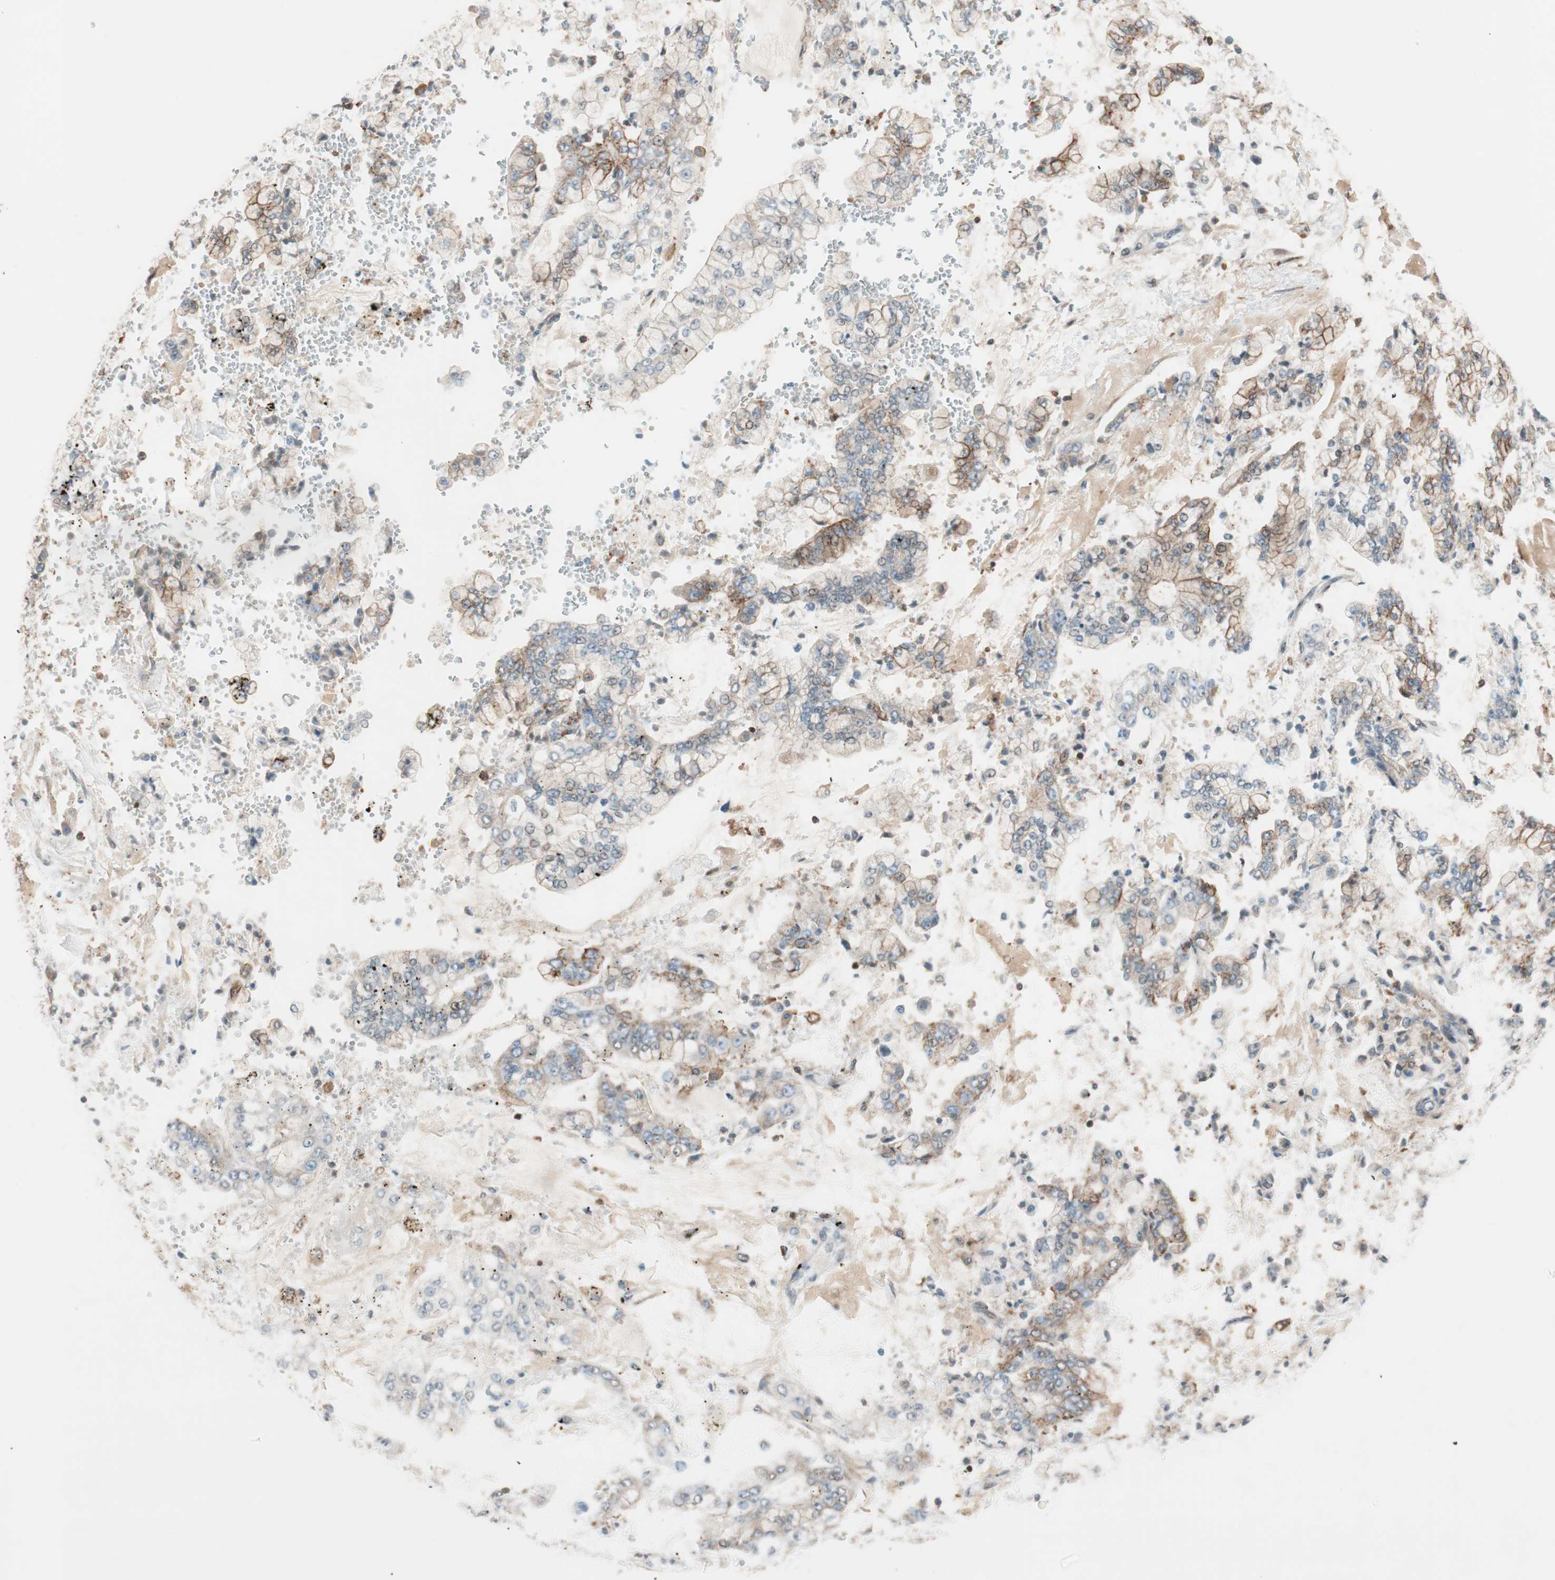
{"staining": {"intensity": "moderate", "quantity": "25%-75%", "location": "cytoplasmic/membranous"}, "tissue": "stomach cancer", "cell_type": "Tumor cells", "image_type": "cancer", "snomed": [{"axis": "morphology", "description": "Adenocarcinoma, NOS"}, {"axis": "topography", "description": "Stomach"}], "caption": "Brown immunohistochemical staining in stomach adenocarcinoma shows moderate cytoplasmic/membranous expression in approximately 25%-75% of tumor cells.", "gene": "BIN1", "patient": {"sex": "male", "age": 76}}